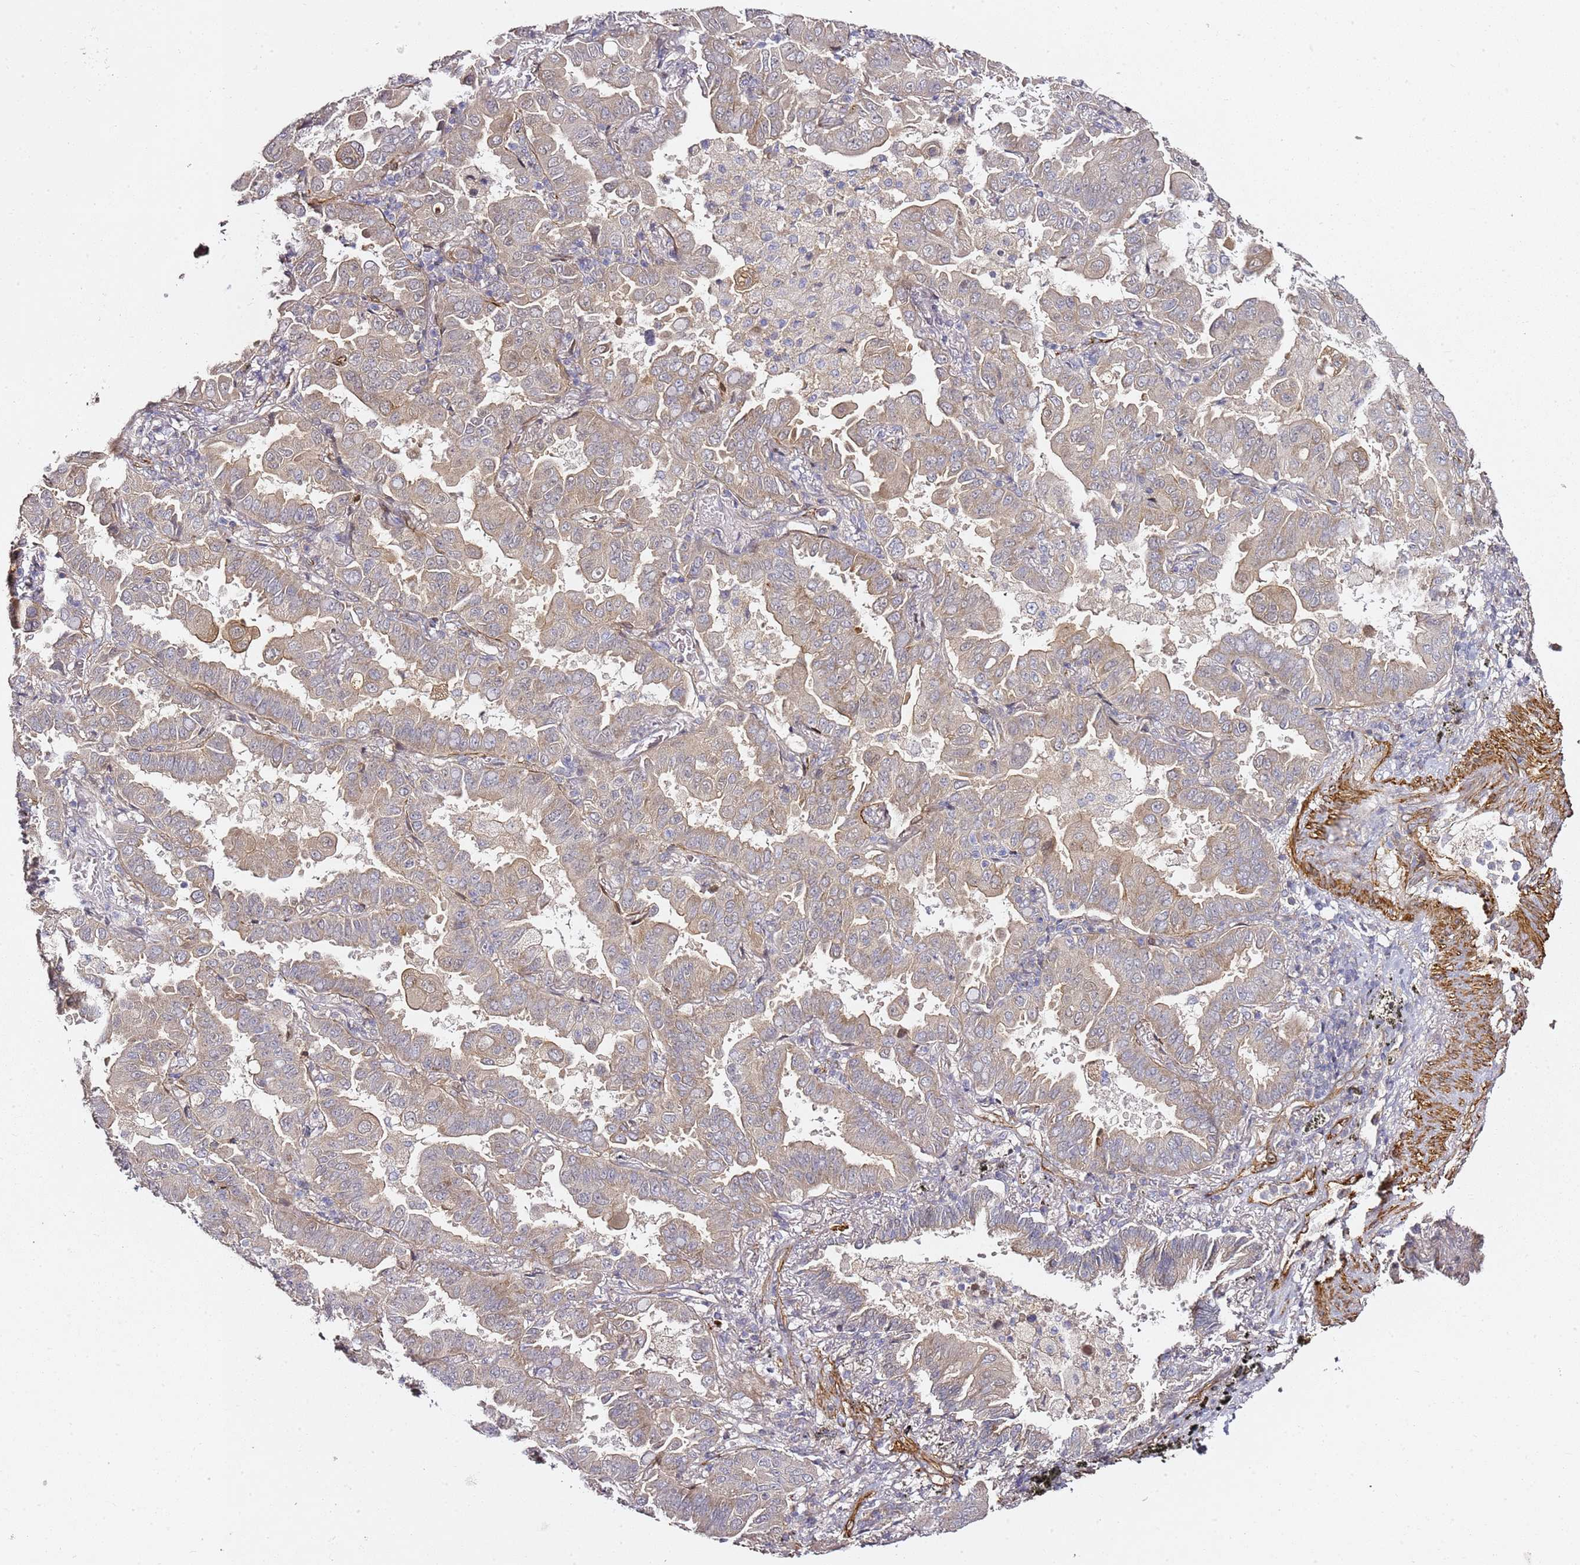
{"staining": {"intensity": "weak", "quantity": "25%-75%", "location": "cytoplasmic/membranous"}, "tissue": "lung cancer", "cell_type": "Tumor cells", "image_type": "cancer", "snomed": [{"axis": "morphology", "description": "Adenocarcinoma, NOS"}, {"axis": "topography", "description": "Lung"}], "caption": "Immunohistochemistry (IHC) (DAB) staining of lung adenocarcinoma displays weak cytoplasmic/membranous protein positivity in approximately 25%-75% of tumor cells.", "gene": "EPS8L1", "patient": {"sex": "male", "age": 64}}